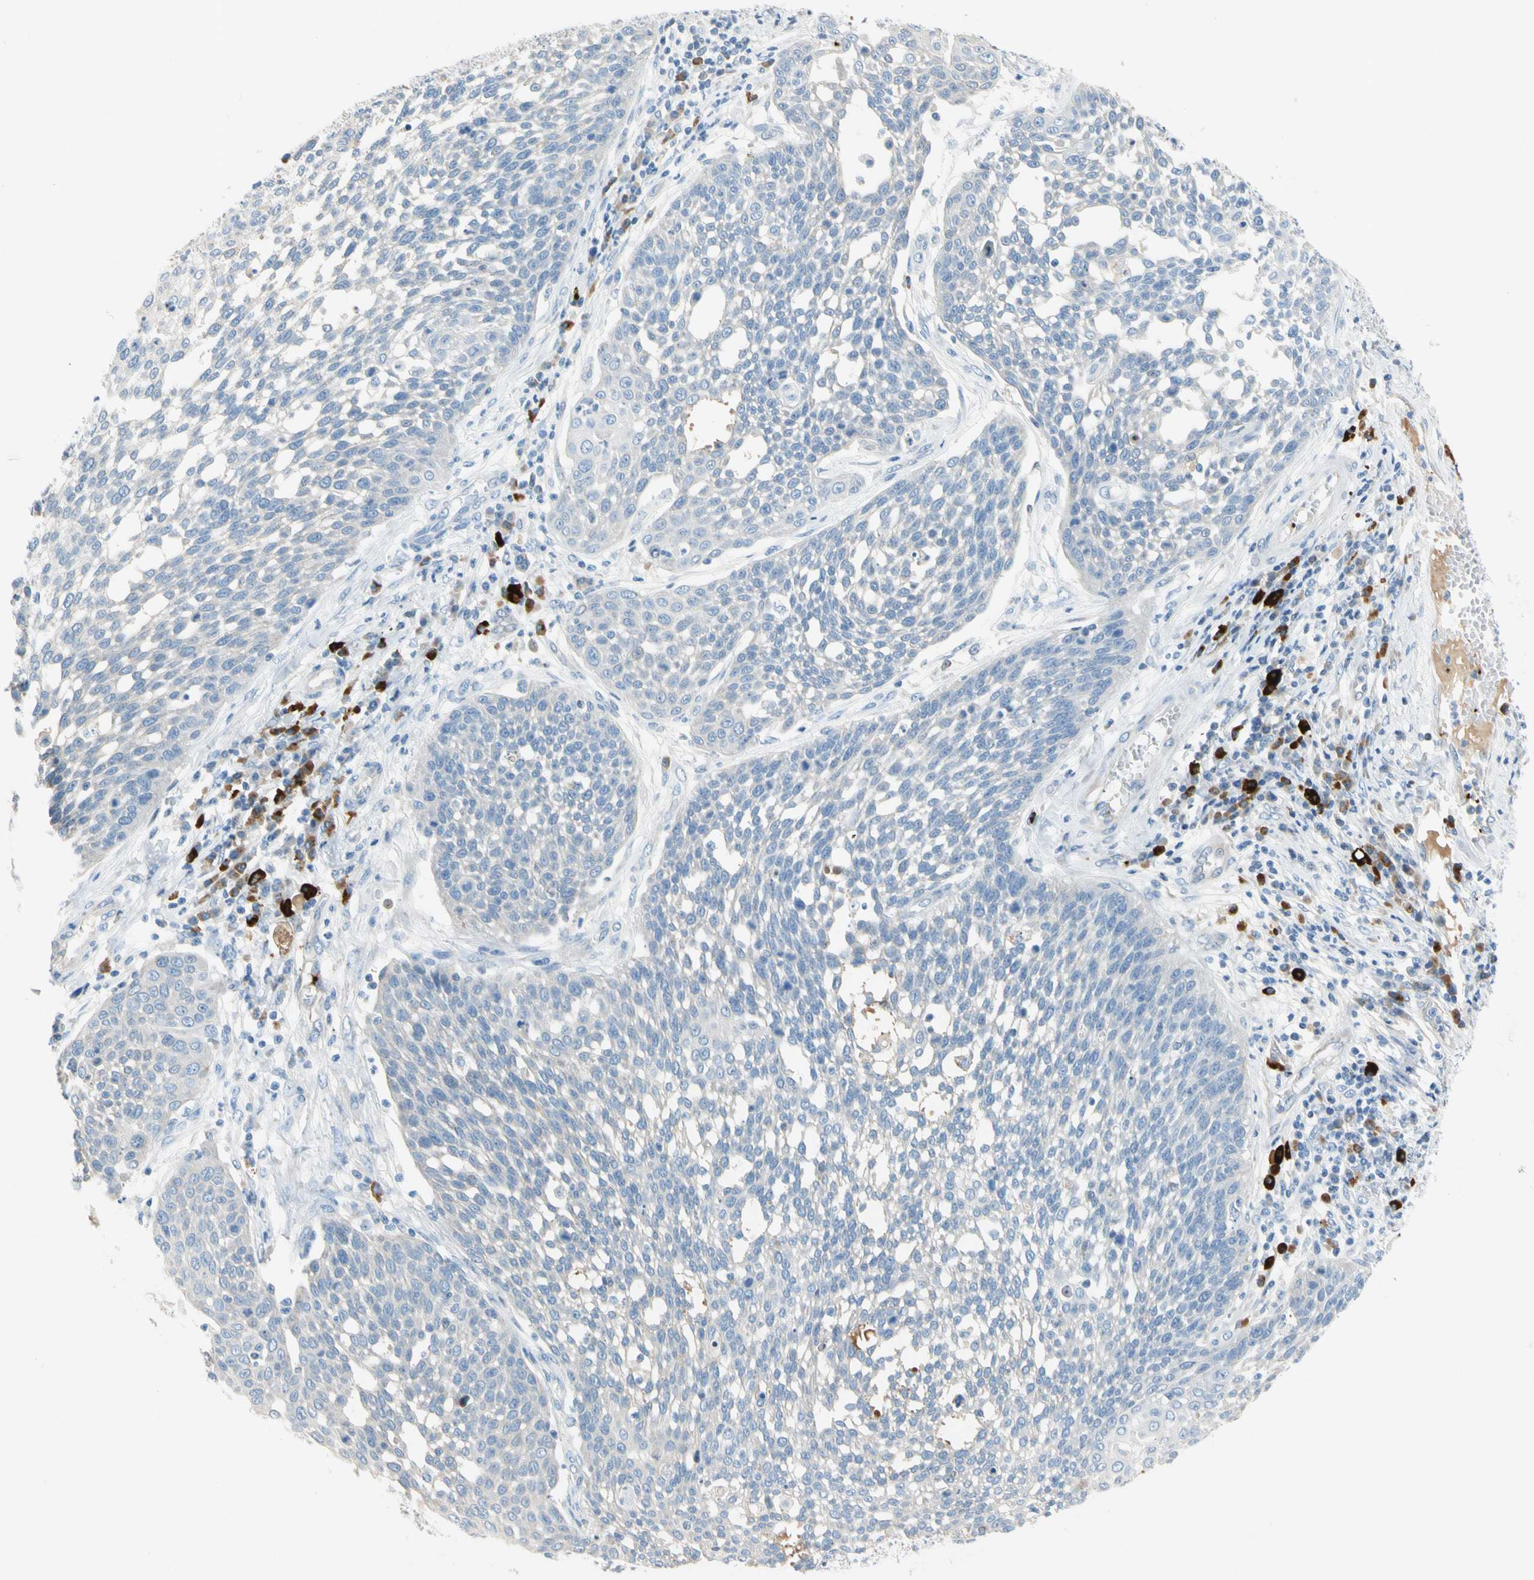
{"staining": {"intensity": "negative", "quantity": "none", "location": "none"}, "tissue": "cervical cancer", "cell_type": "Tumor cells", "image_type": "cancer", "snomed": [{"axis": "morphology", "description": "Squamous cell carcinoma, NOS"}, {"axis": "topography", "description": "Cervix"}], "caption": "Tumor cells are negative for protein expression in human cervical cancer (squamous cell carcinoma).", "gene": "PPBP", "patient": {"sex": "female", "age": 34}}